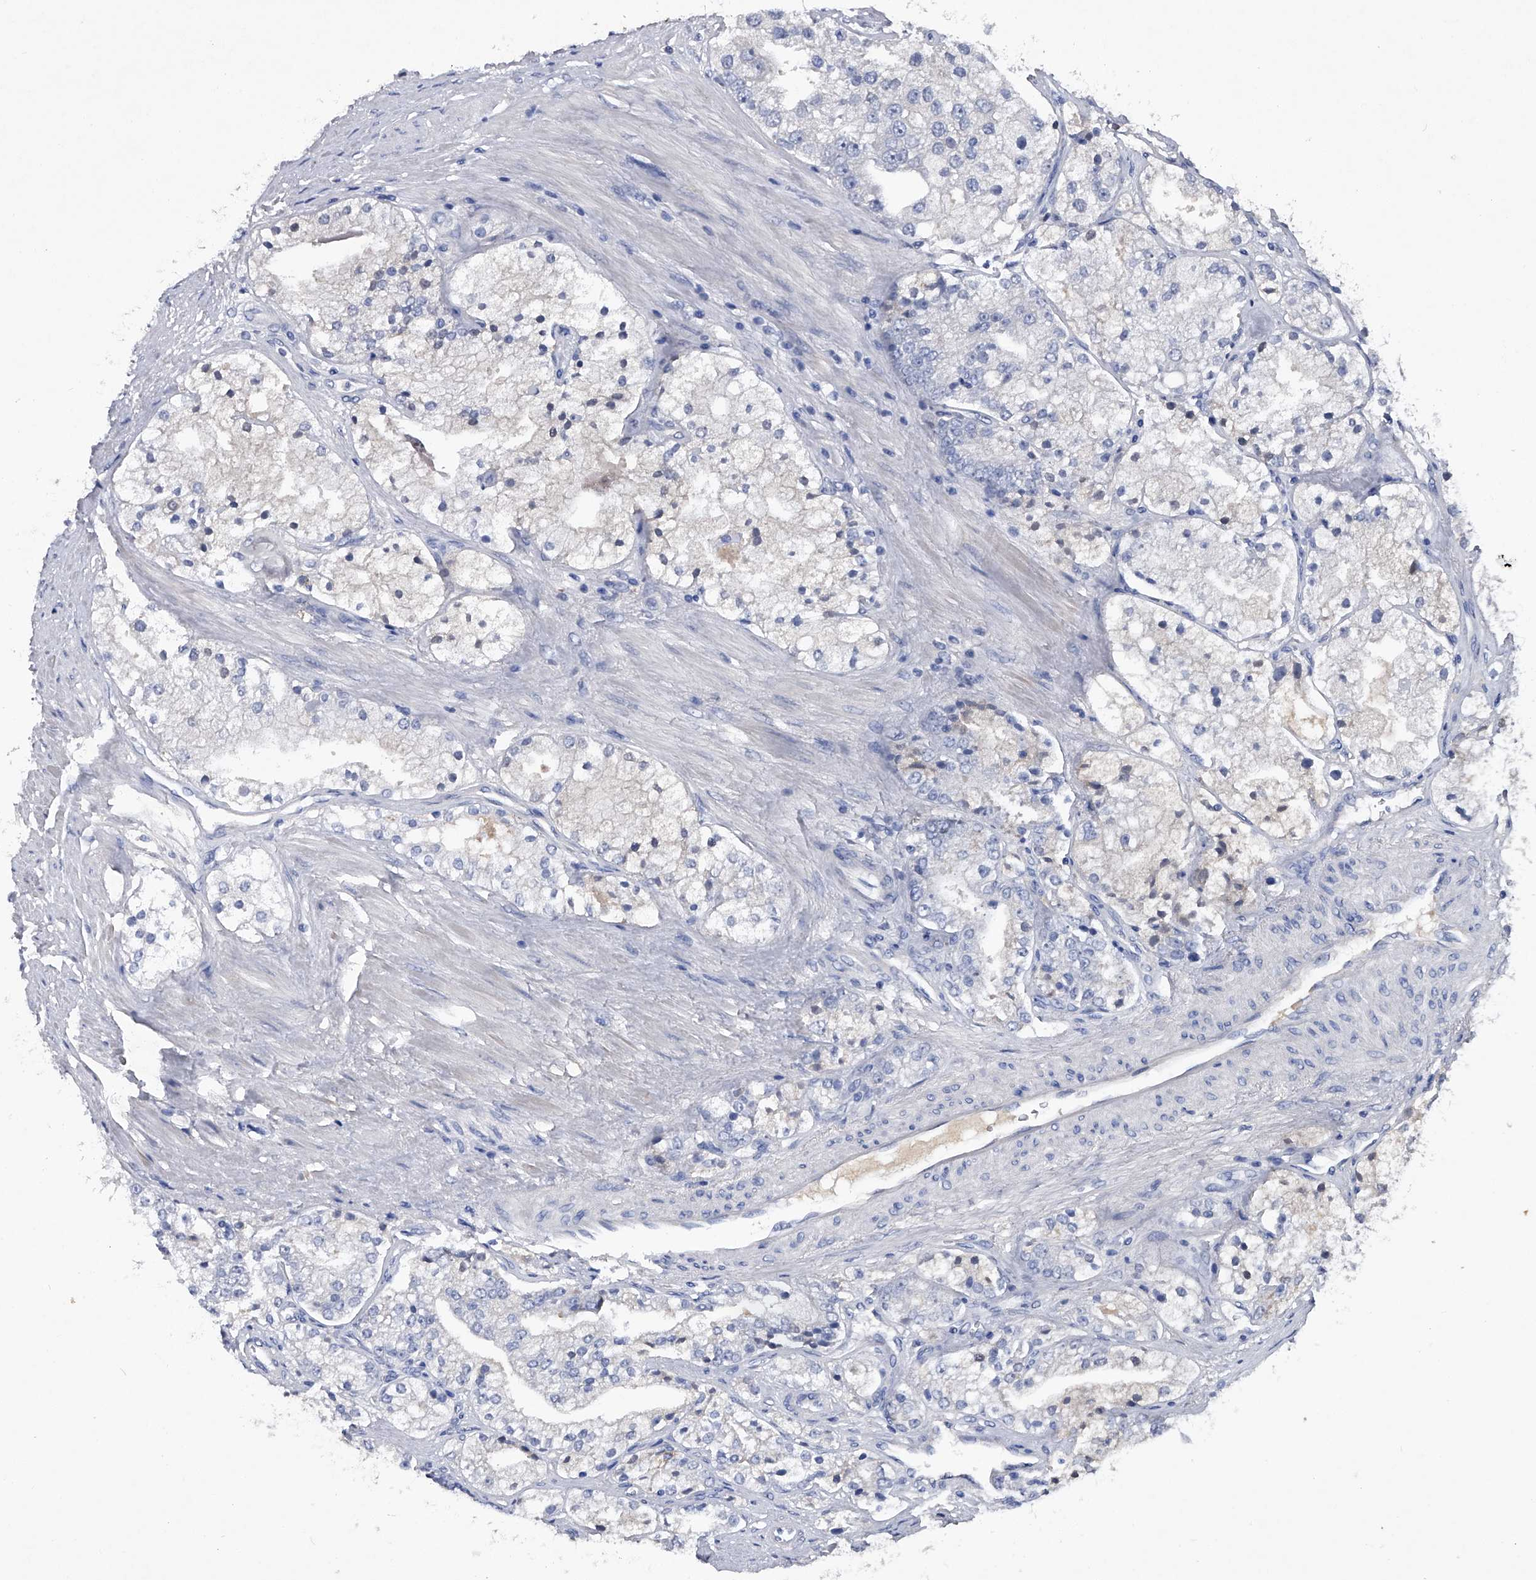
{"staining": {"intensity": "negative", "quantity": "none", "location": "none"}, "tissue": "prostate cancer", "cell_type": "Tumor cells", "image_type": "cancer", "snomed": [{"axis": "morphology", "description": "Adenocarcinoma, High grade"}, {"axis": "topography", "description": "Prostate"}], "caption": "An image of prostate high-grade adenocarcinoma stained for a protein exhibits no brown staining in tumor cells.", "gene": "ASNS", "patient": {"sex": "male", "age": 50}}